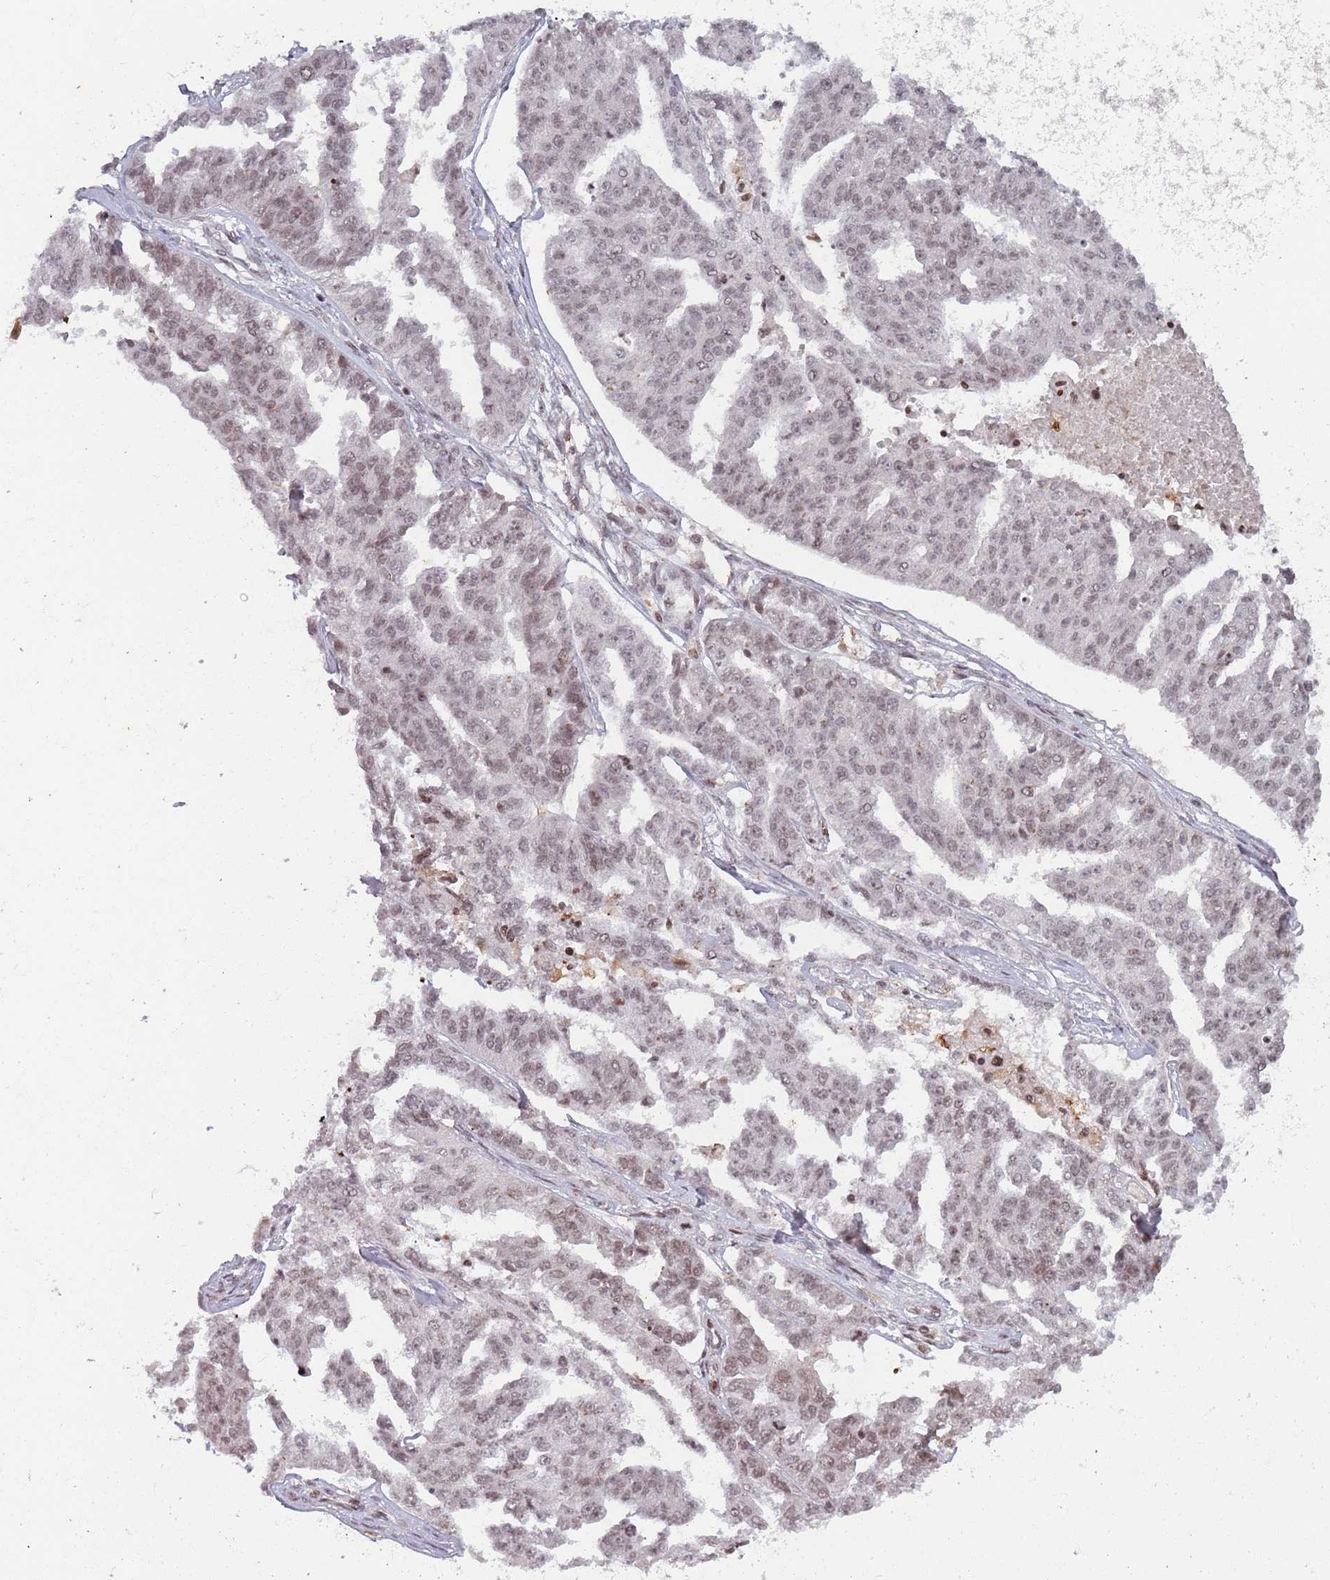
{"staining": {"intensity": "weak", "quantity": "25%-75%", "location": "nuclear"}, "tissue": "ovarian cancer", "cell_type": "Tumor cells", "image_type": "cancer", "snomed": [{"axis": "morphology", "description": "Cystadenocarcinoma, serous, NOS"}, {"axis": "topography", "description": "Ovary"}], "caption": "This is a photomicrograph of IHC staining of ovarian cancer, which shows weak staining in the nuclear of tumor cells.", "gene": "SH3RF3", "patient": {"sex": "female", "age": 58}}